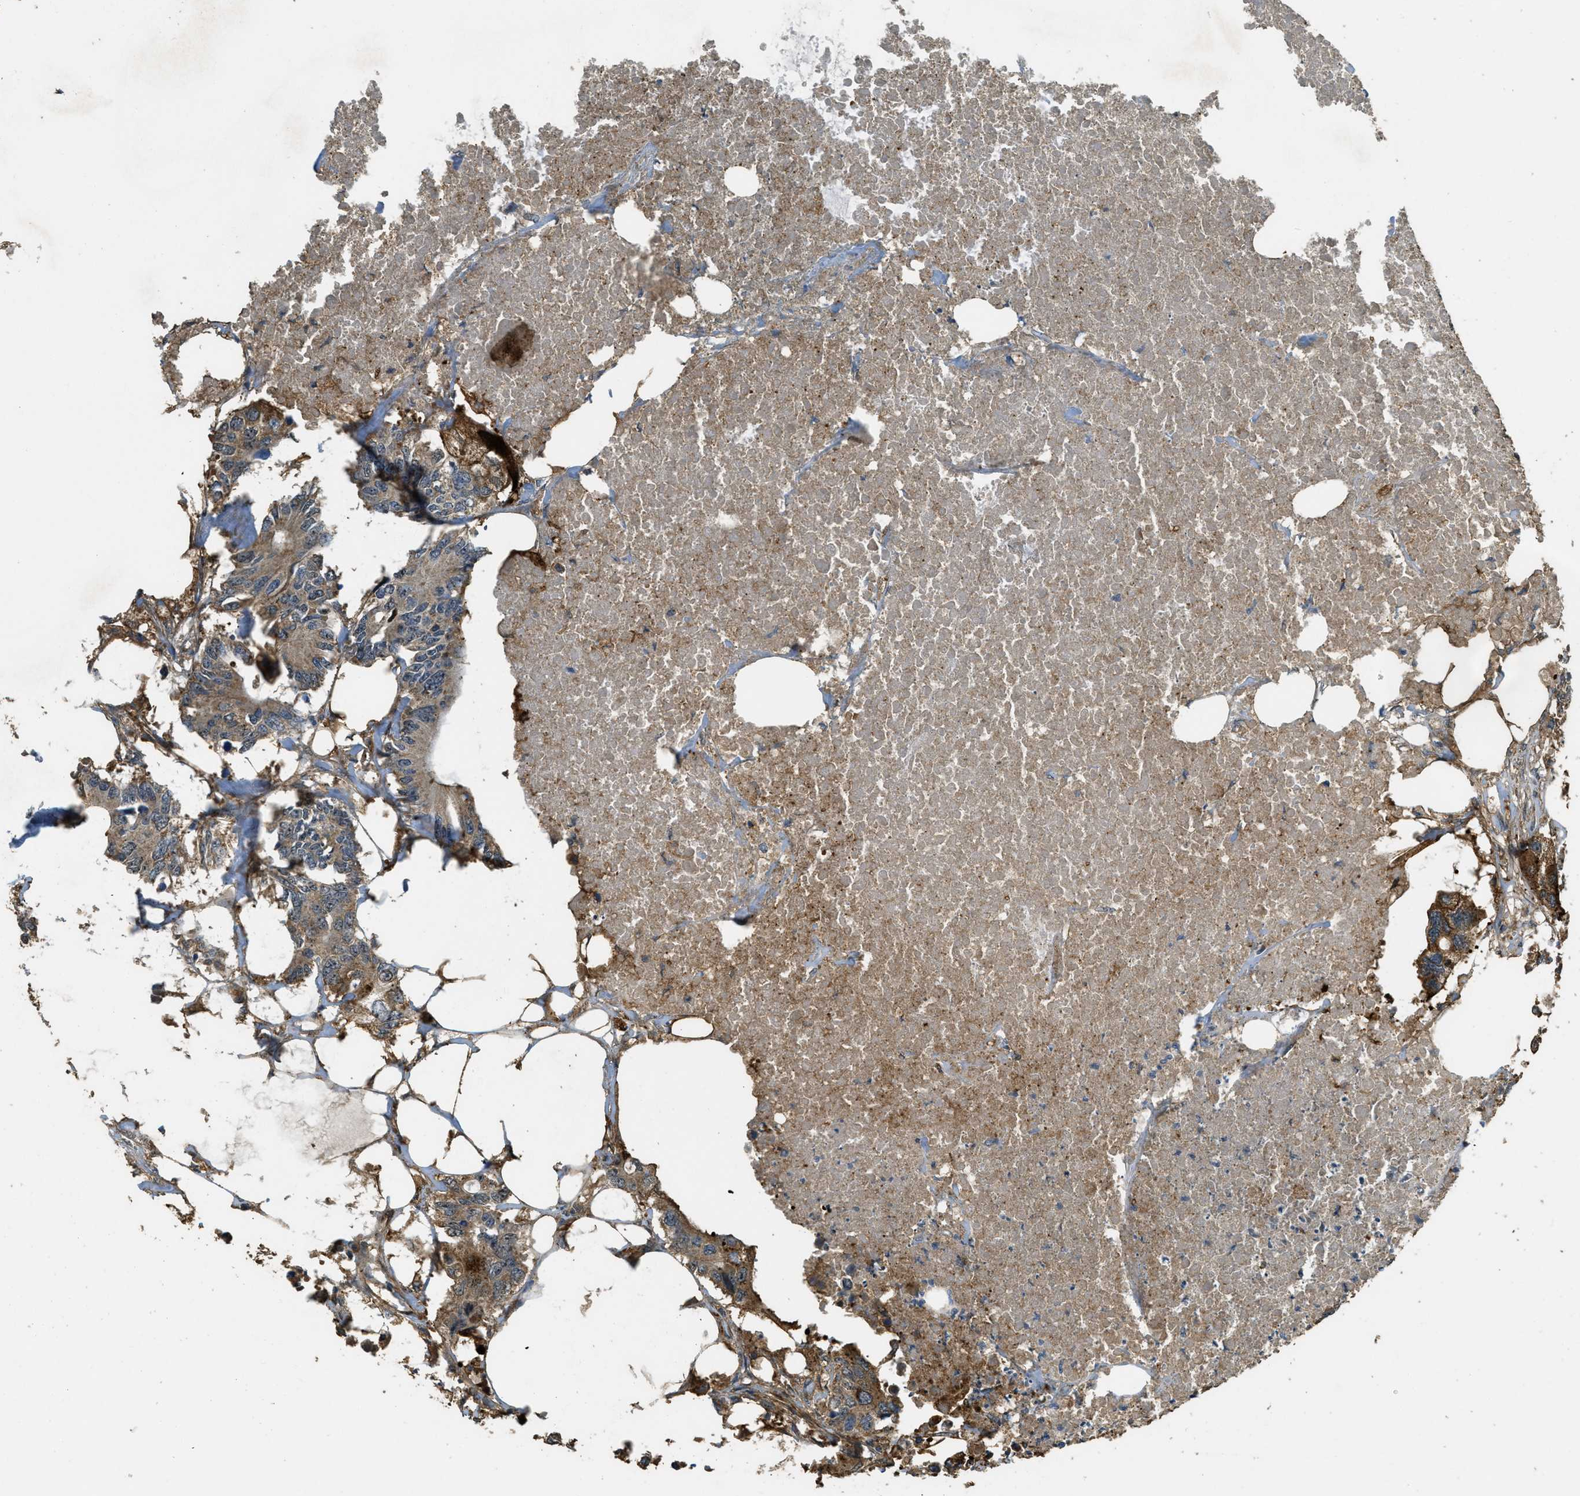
{"staining": {"intensity": "moderate", "quantity": ">75%", "location": "cytoplasmic/membranous"}, "tissue": "colorectal cancer", "cell_type": "Tumor cells", "image_type": "cancer", "snomed": [{"axis": "morphology", "description": "Adenocarcinoma, NOS"}, {"axis": "topography", "description": "Colon"}], "caption": "IHC image of colorectal cancer (adenocarcinoma) stained for a protein (brown), which exhibits medium levels of moderate cytoplasmic/membranous expression in about >75% of tumor cells.", "gene": "OSMR", "patient": {"sex": "male", "age": 71}}